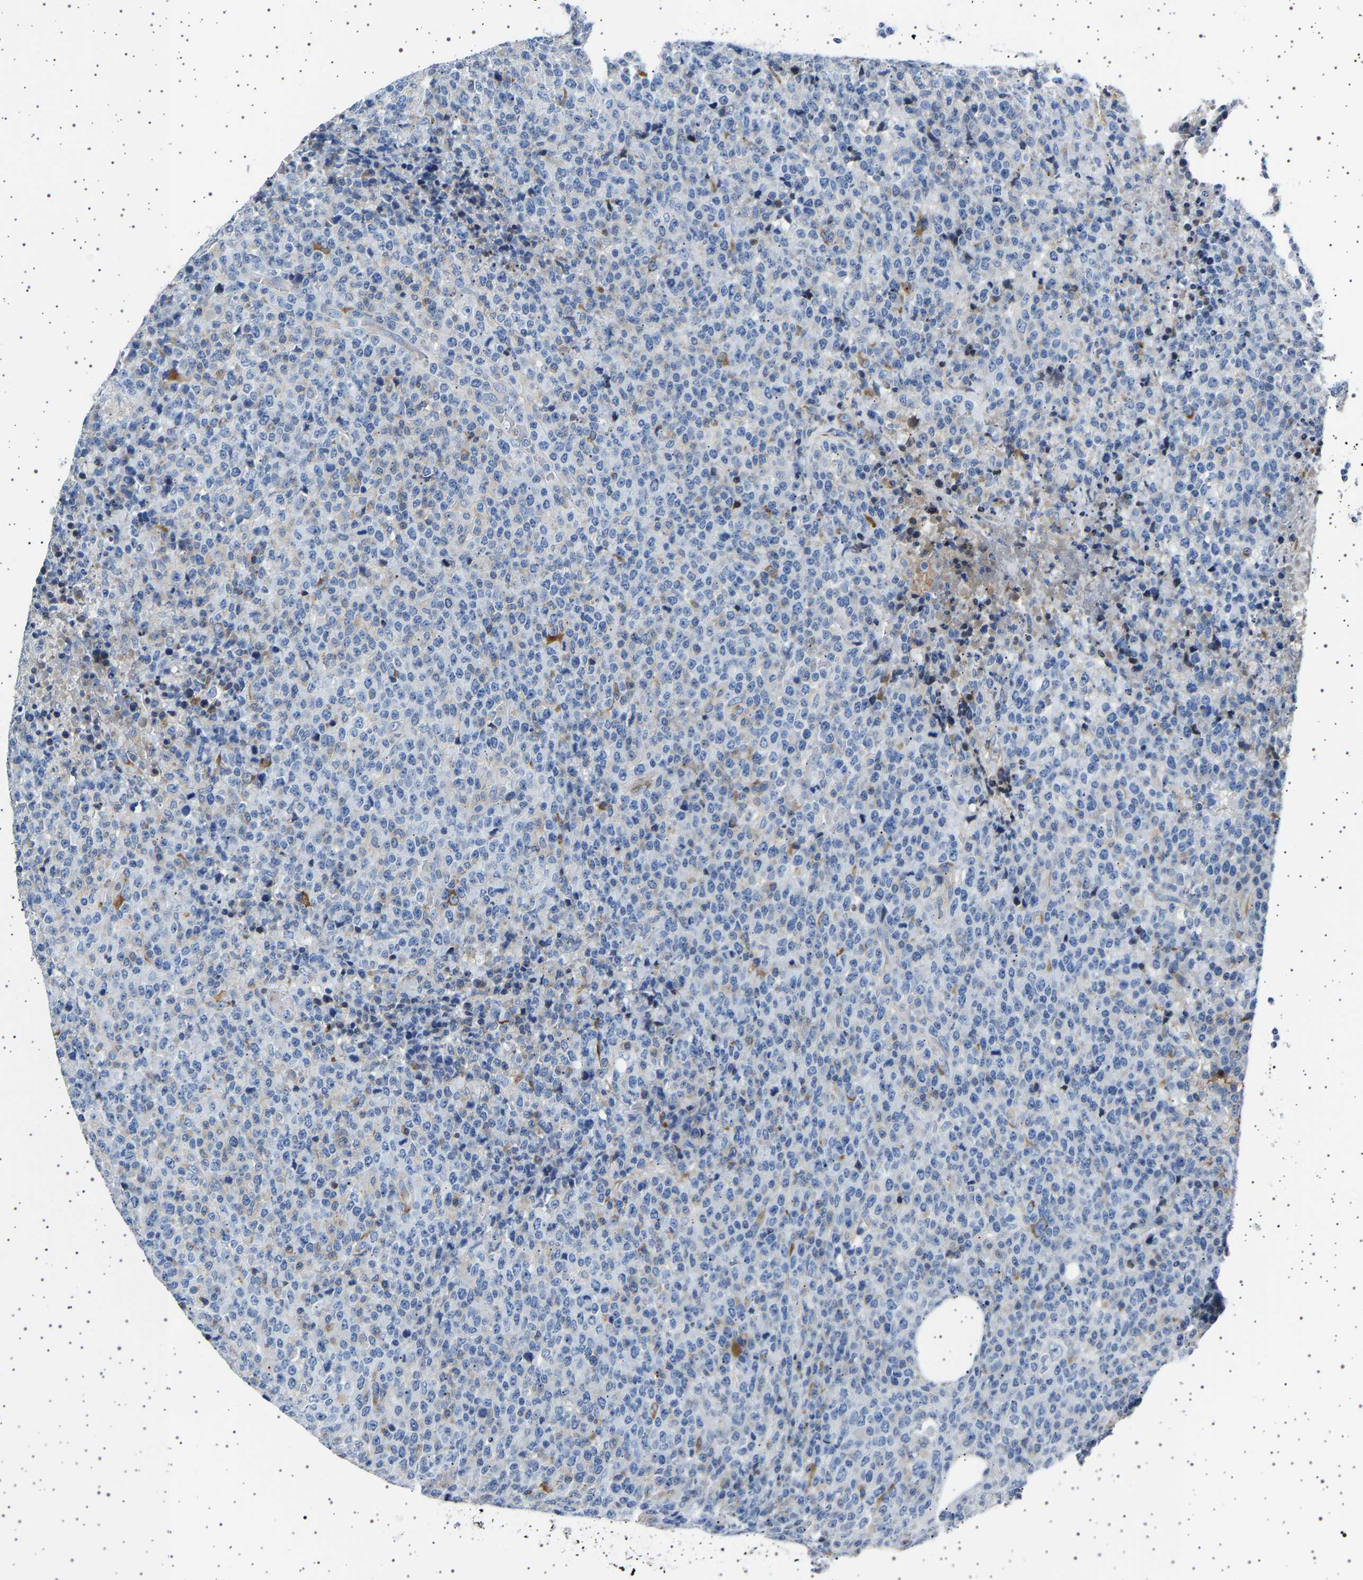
{"staining": {"intensity": "negative", "quantity": "none", "location": "none"}, "tissue": "lymphoma", "cell_type": "Tumor cells", "image_type": "cancer", "snomed": [{"axis": "morphology", "description": "Malignant lymphoma, non-Hodgkin's type, Low grade"}, {"axis": "topography", "description": "Lymph node"}], "caption": "IHC image of lymphoma stained for a protein (brown), which demonstrates no positivity in tumor cells. (Stains: DAB (3,3'-diaminobenzidine) immunohistochemistry (IHC) with hematoxylin counter stain, Microscopy: brightfield microscopy at high magnification).", "gene": "FTCD", "patient": {"sex": "male", "age": 66}}